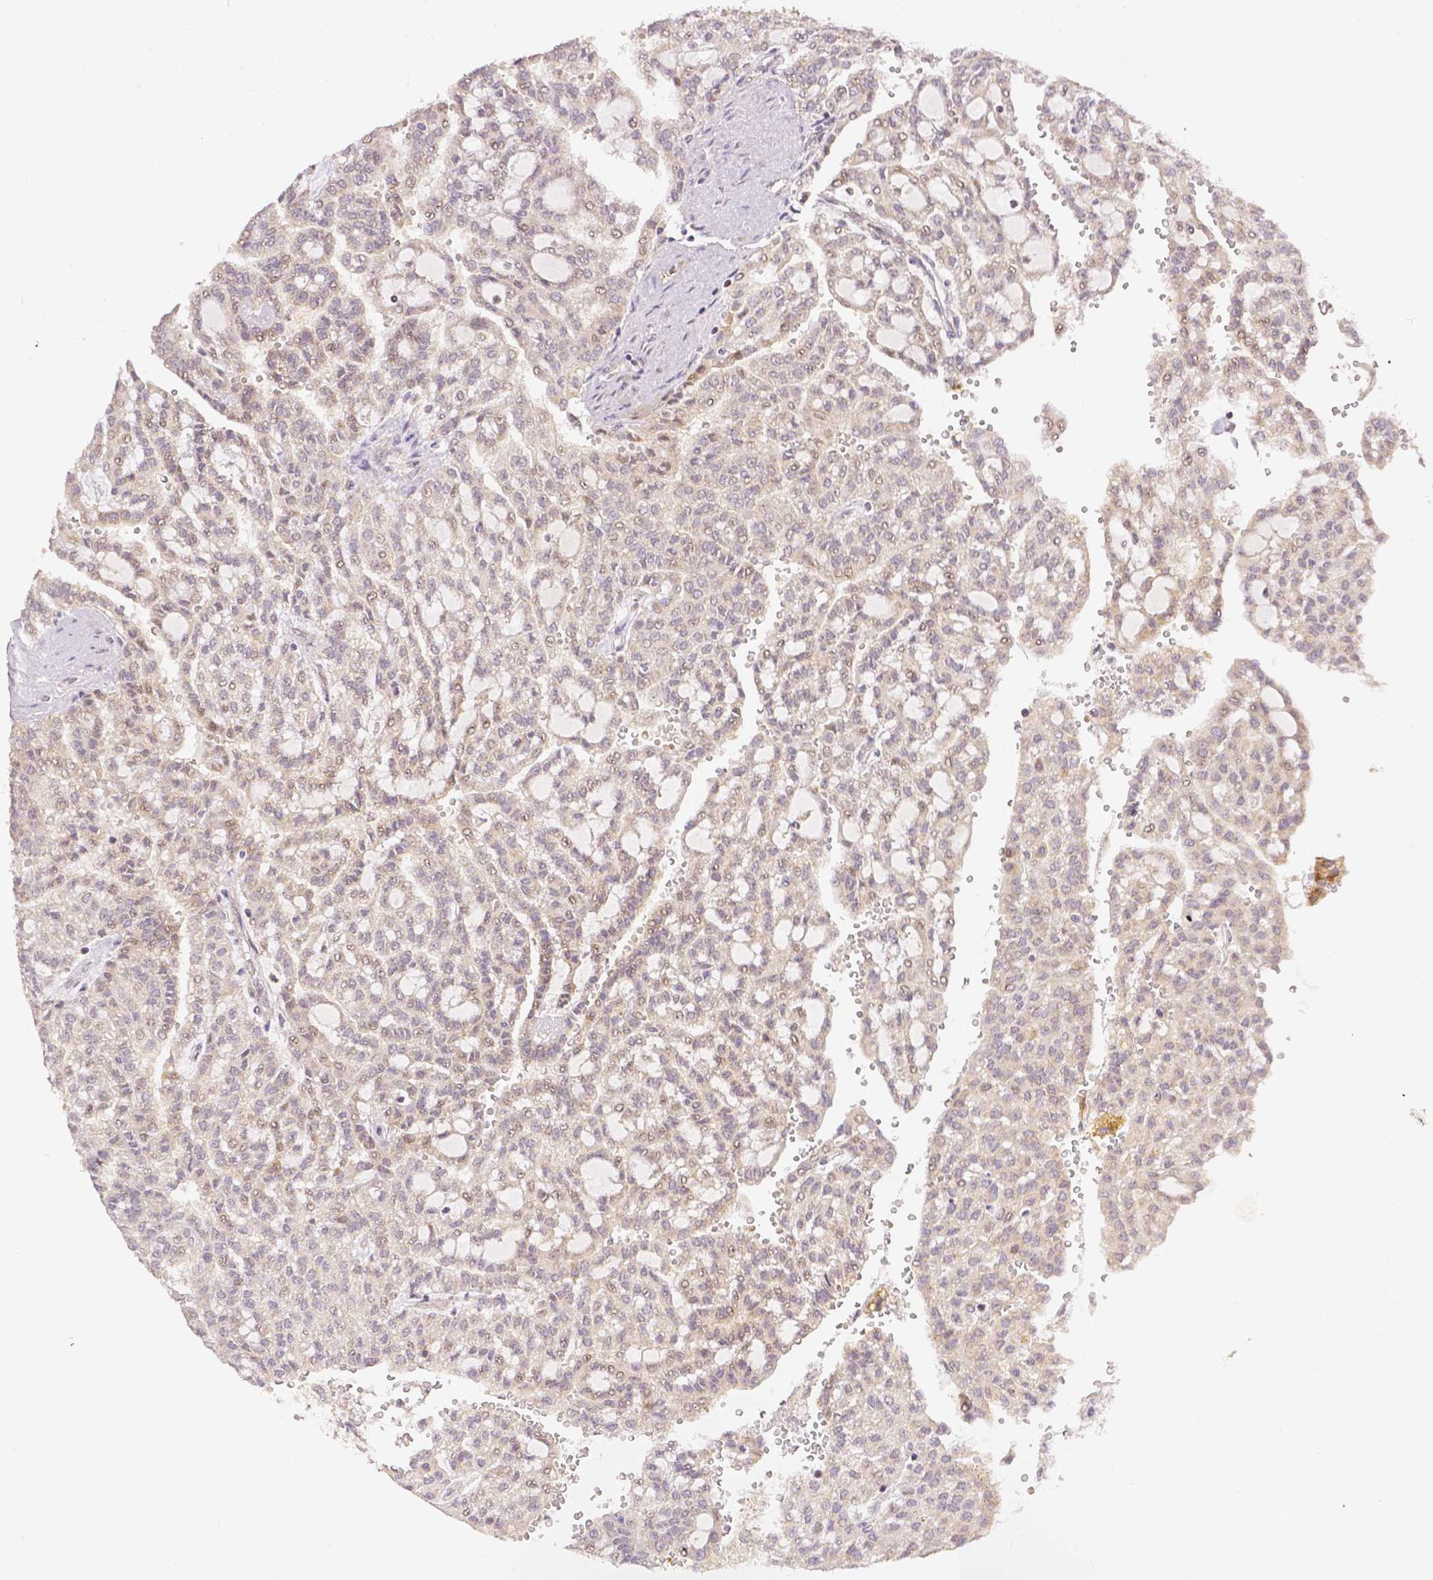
{"staining": {"intensity": "weak", "quantity": "<25%", "location": "nuclear"}, "tissue": "renal cancer", "cell_type": "Tumor cells", "image_type": "cancer", "snomed": [{"axis": "morphology", "description": "Adenocarcinoma, NOS"}, {"axis": "topography", "description": "Kidney"}], "caption": "This is an IHC image of adenocarcinoma (renal). There is no positivity in tumor cells.", "gene": "RHOT1", "patient": {"sex": "male", "age": 63}}